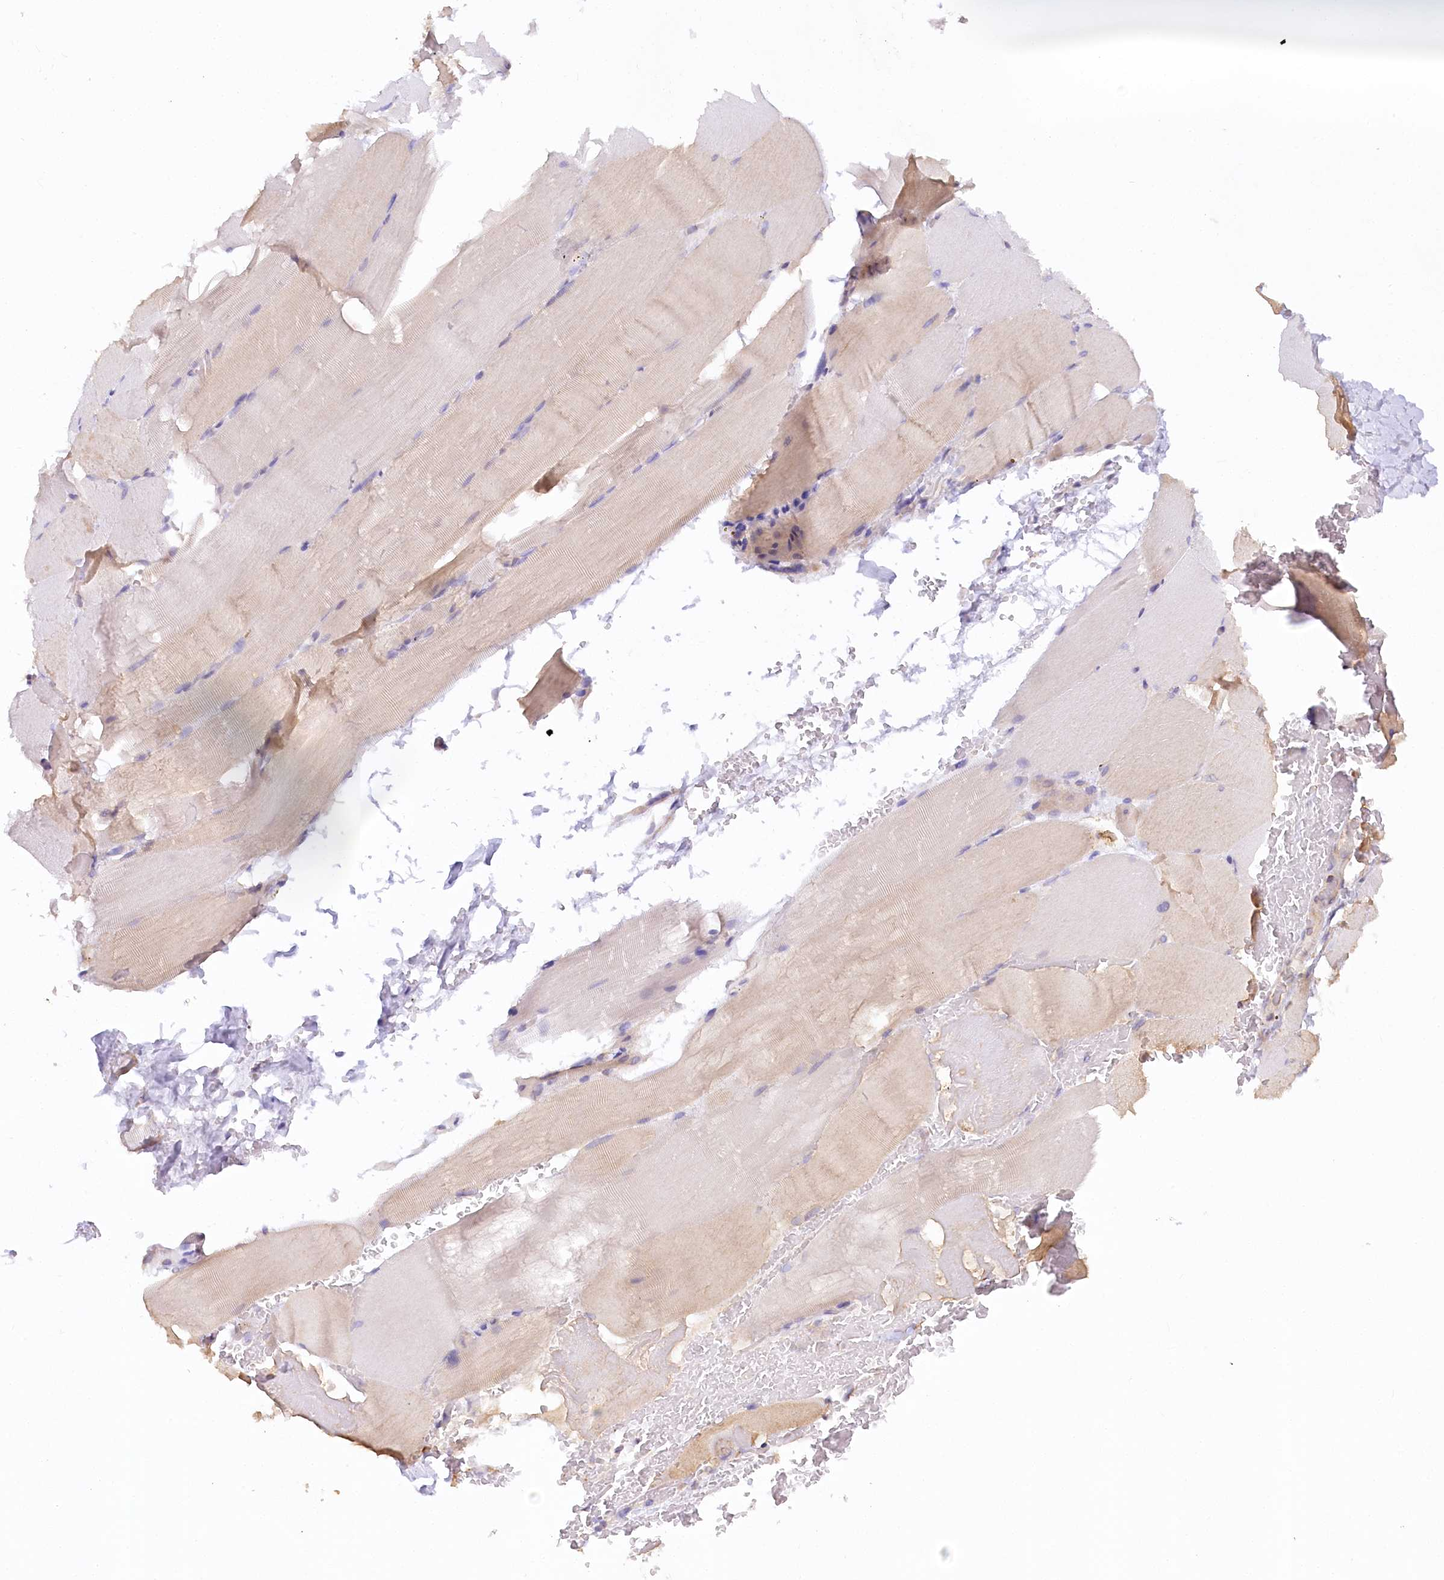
{"staining": {"intensity": "weak", "quantity": "<25%", "location": "cytoplasmic/membranous"}, "tissue": "skeletal muscle", "cell_type": "Myocytes", "image_type": "normal", "snomed": [{"axis": "morphology", "description": "Normal tissue, NOS"}, {"axis": "topography", "description": "Skeletal muscle"}, {"axis": "topography", "description": "Parathyroid gland"}], "caption": "A high-resolution image shows immunohistochemistry staining of benign skeletal muscle, which shows no significant expression in myocytes.", "gene": "PAIP2", "patient": {"sex": "female", "age": 37}}